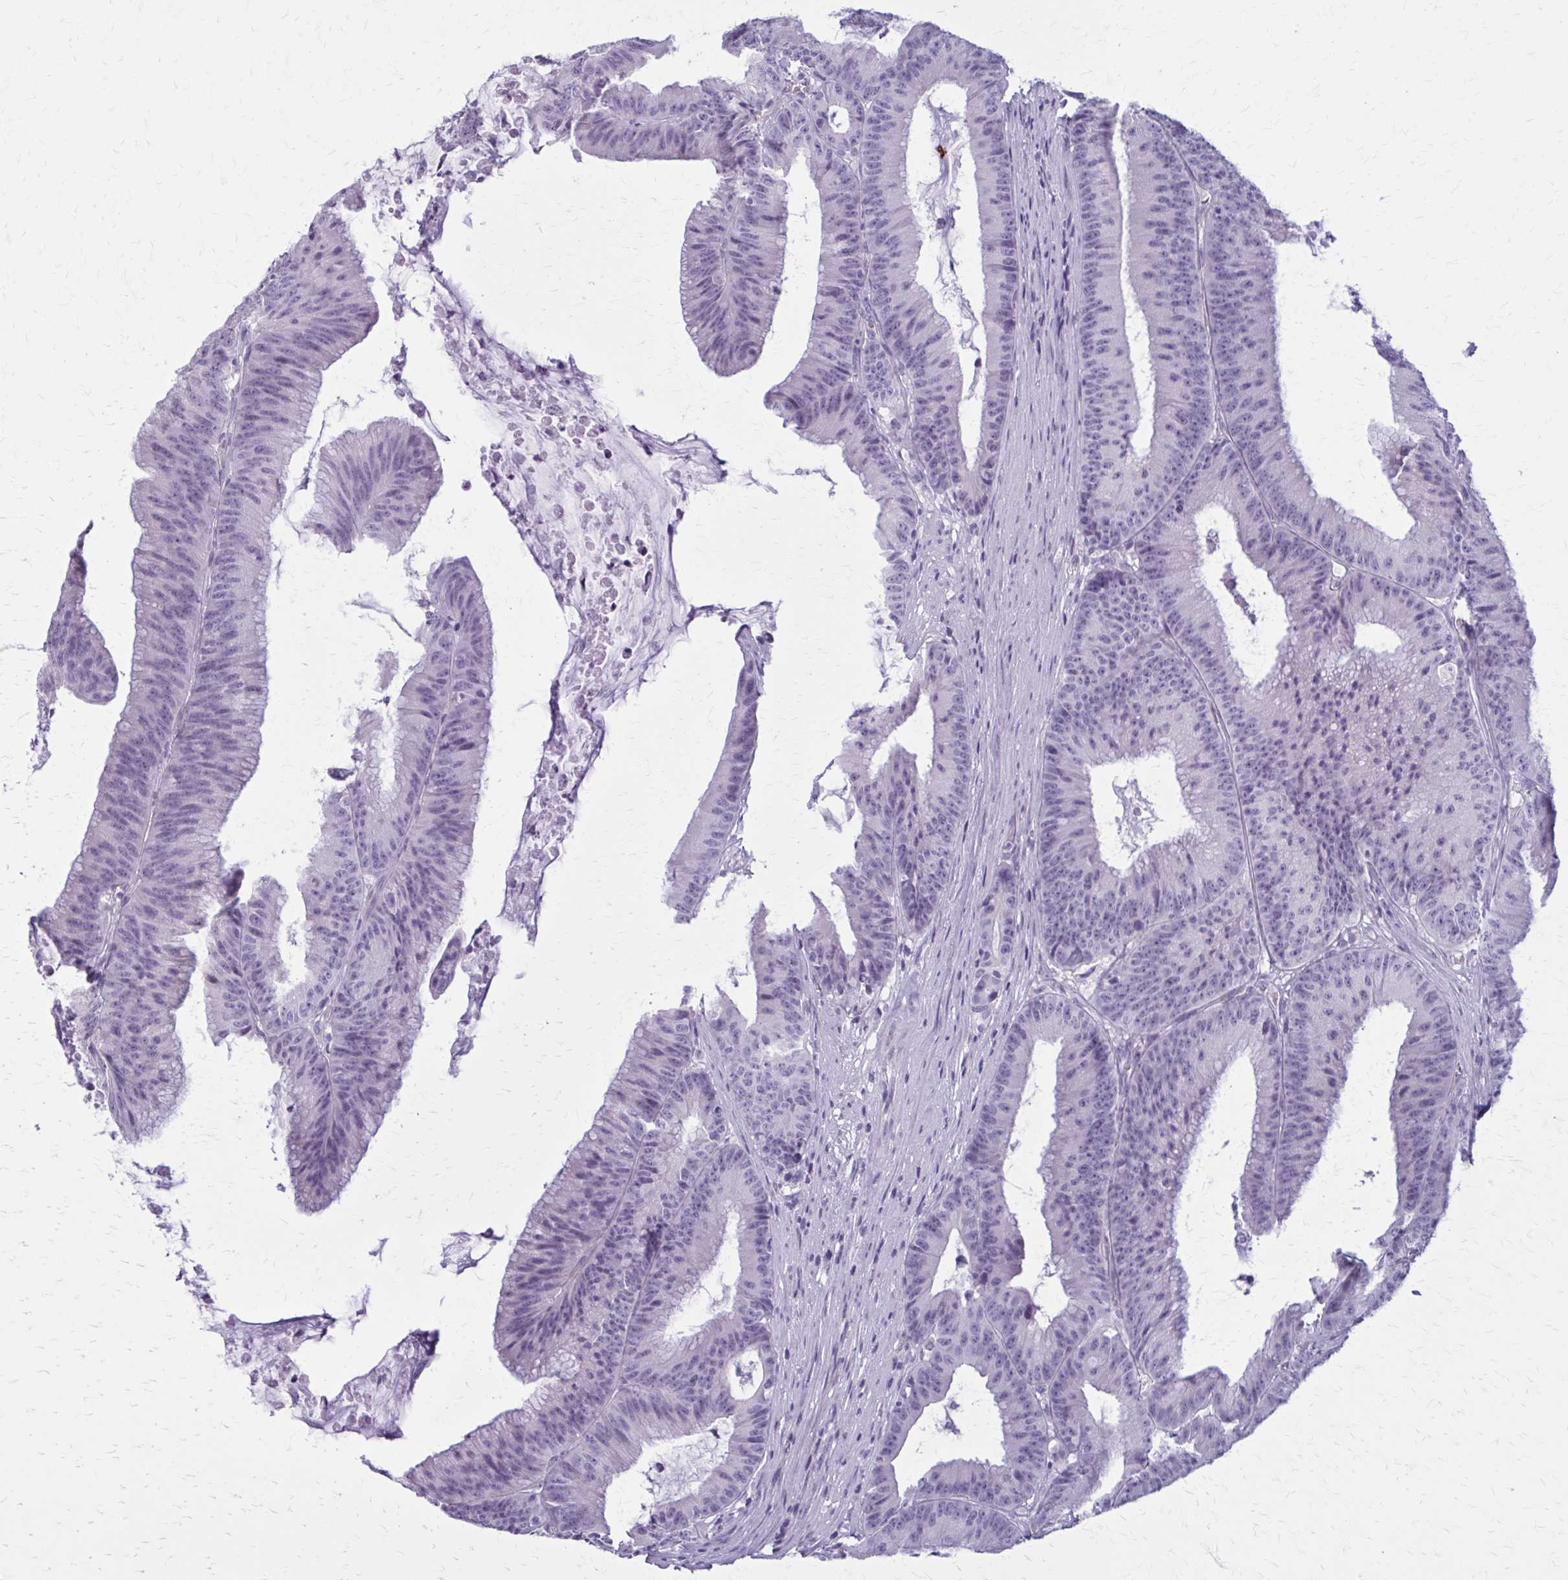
{"staining": {"intensity": "negative", "quantity": "none", "location": "none"}, "tissue": "colorectal cancer", "cell_type": "Tumor cells", "image_type": "cancer", "snomed": [{"axis": "morphology", "description": "Adenocarcinoma, NOS"}, {"axis": "topography", "description": "Colon"}], "caption": "Human colorectal cancer stained for a protein using IHC displays no staining in tumor cells.", "gene": "CASQ2", "patient": {"sex": "female", "age": 78}}